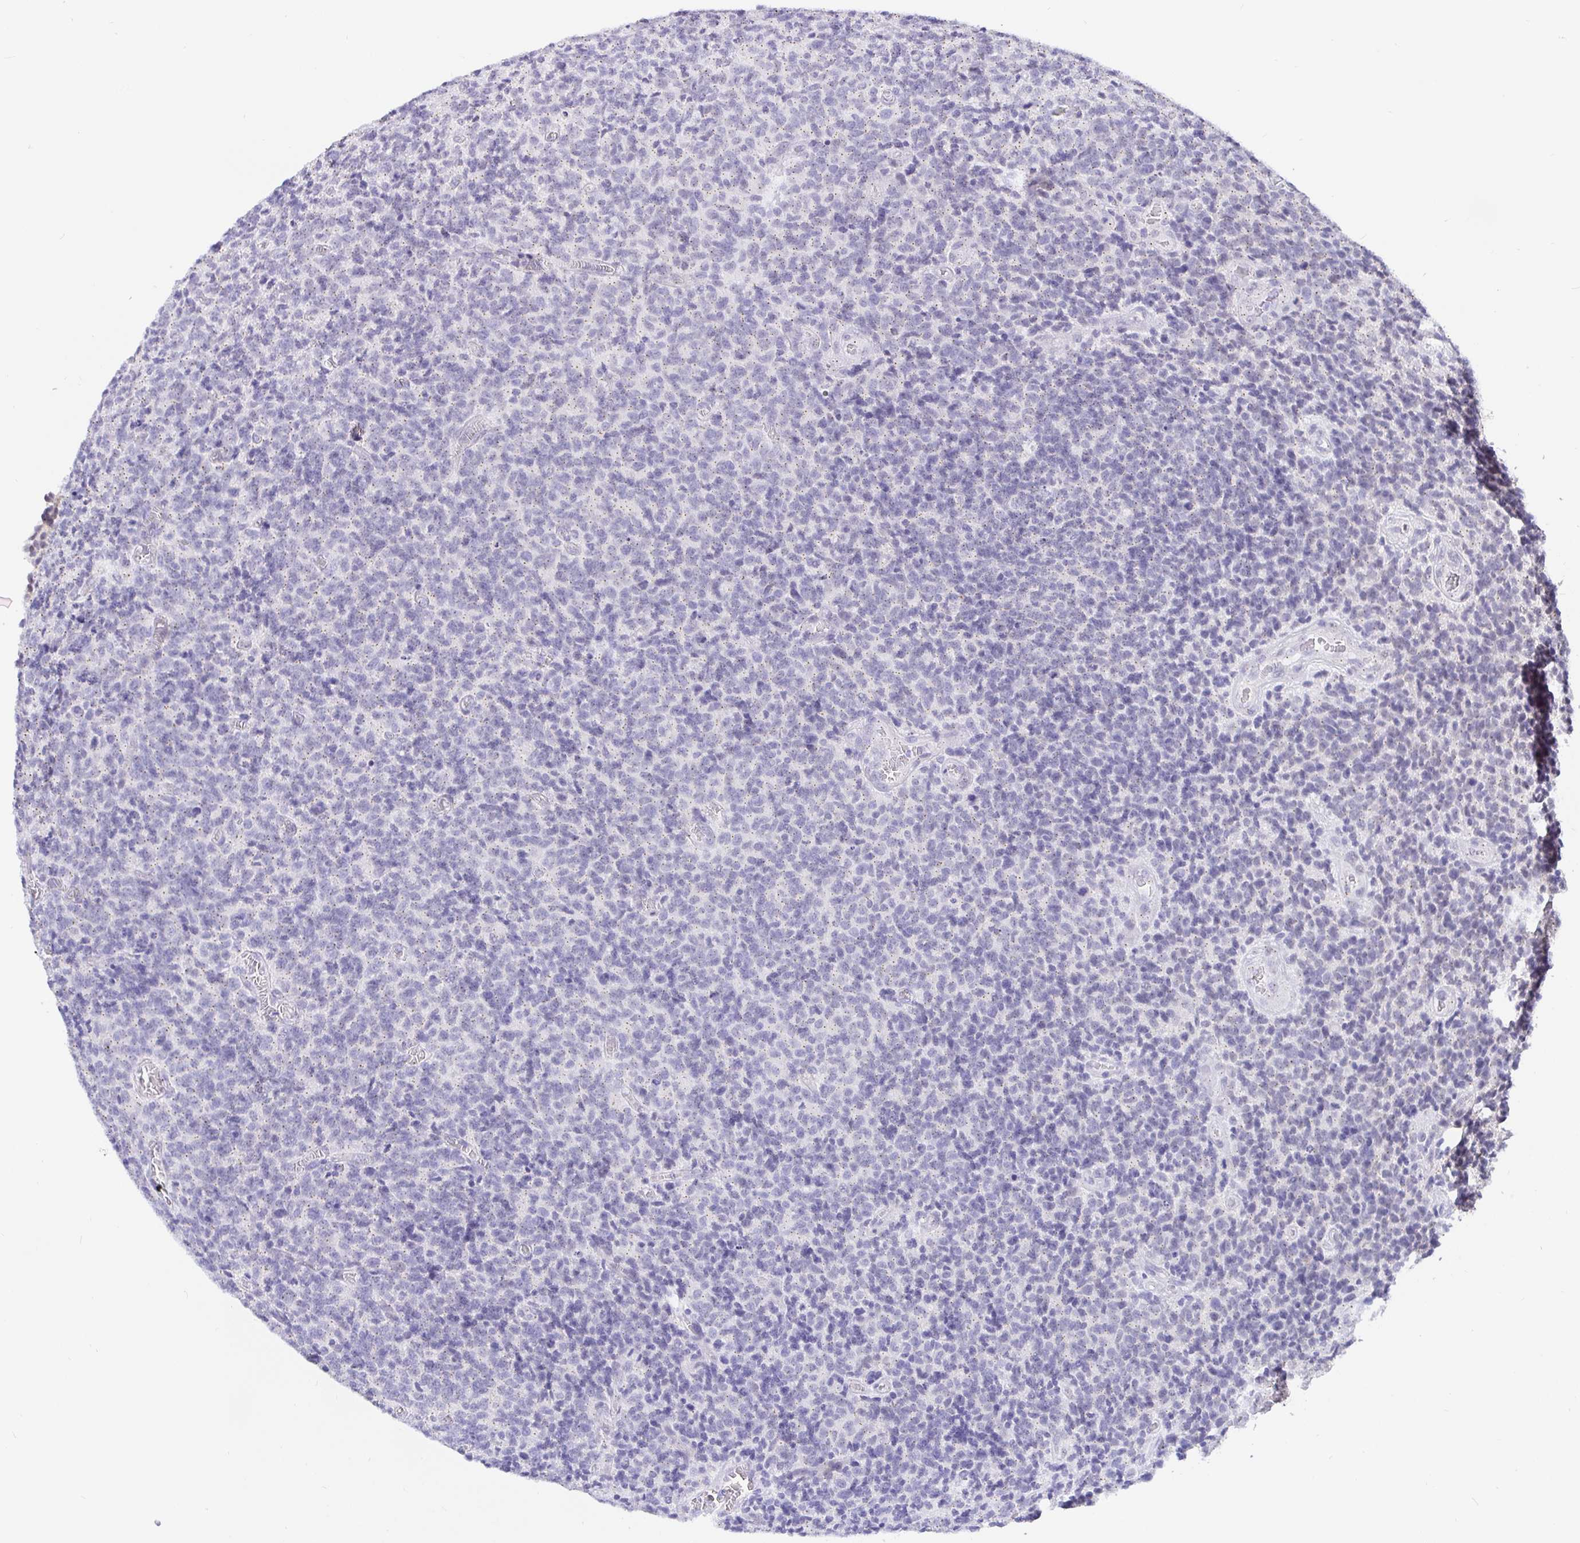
{"staining": {"intensity": "negative", "quantity": "none", "location": "none"}, "tissue": "glioma", "cell_type": "Tumor cells", "image_type": "cancer", "snomed": [{"axis": "morphology", "description": "Glioma, malignant, High grade"}, {"axis": "topography", "description": "Brain"}], "caption": "IHC histopathology image of human high-grade glioma (malignant) stained for a protein (brown), which exhibits no positivity in tumor cells.", "gene": "EZHIP", "patient": {"sex": "male", "age": 76}}